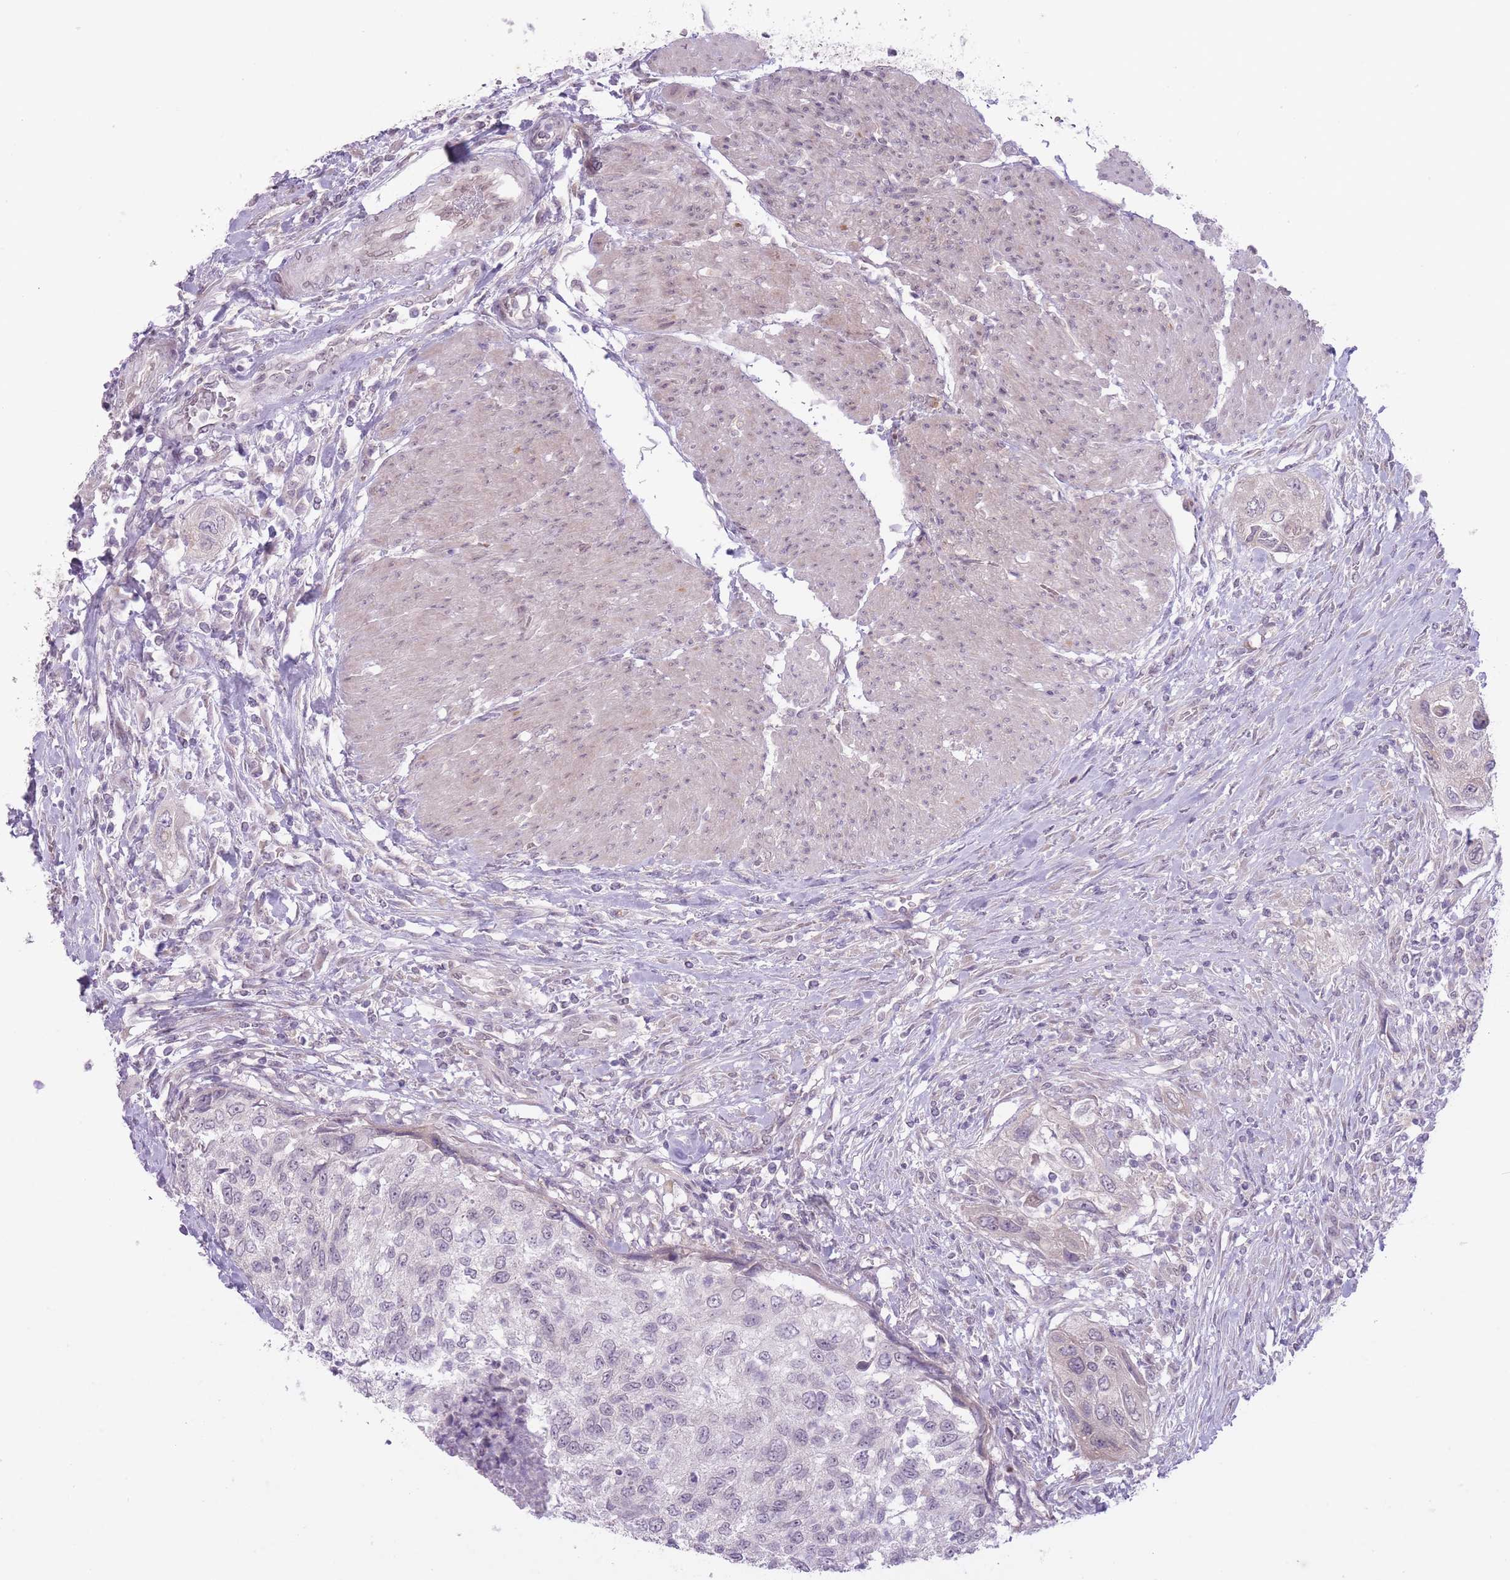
{"staining": {"intensity": "negative", "quantity": "none", "location": "none"}, "tissue": "urothelial cancer", "cell_type": "Tumor cells", "image_type": "cancer", "snomed": [{"axis": "morphology", "description": "Urothelial carcinoma, High grade"}, {"axis": "topography", "description": "Urinary bladder"}], "caption": "This is an IHC micrograph of human urothelial cancer. There is no expression in tumor cells.", "gene": "ARPIN", "patient": {"sex": "female", "age": 60}}